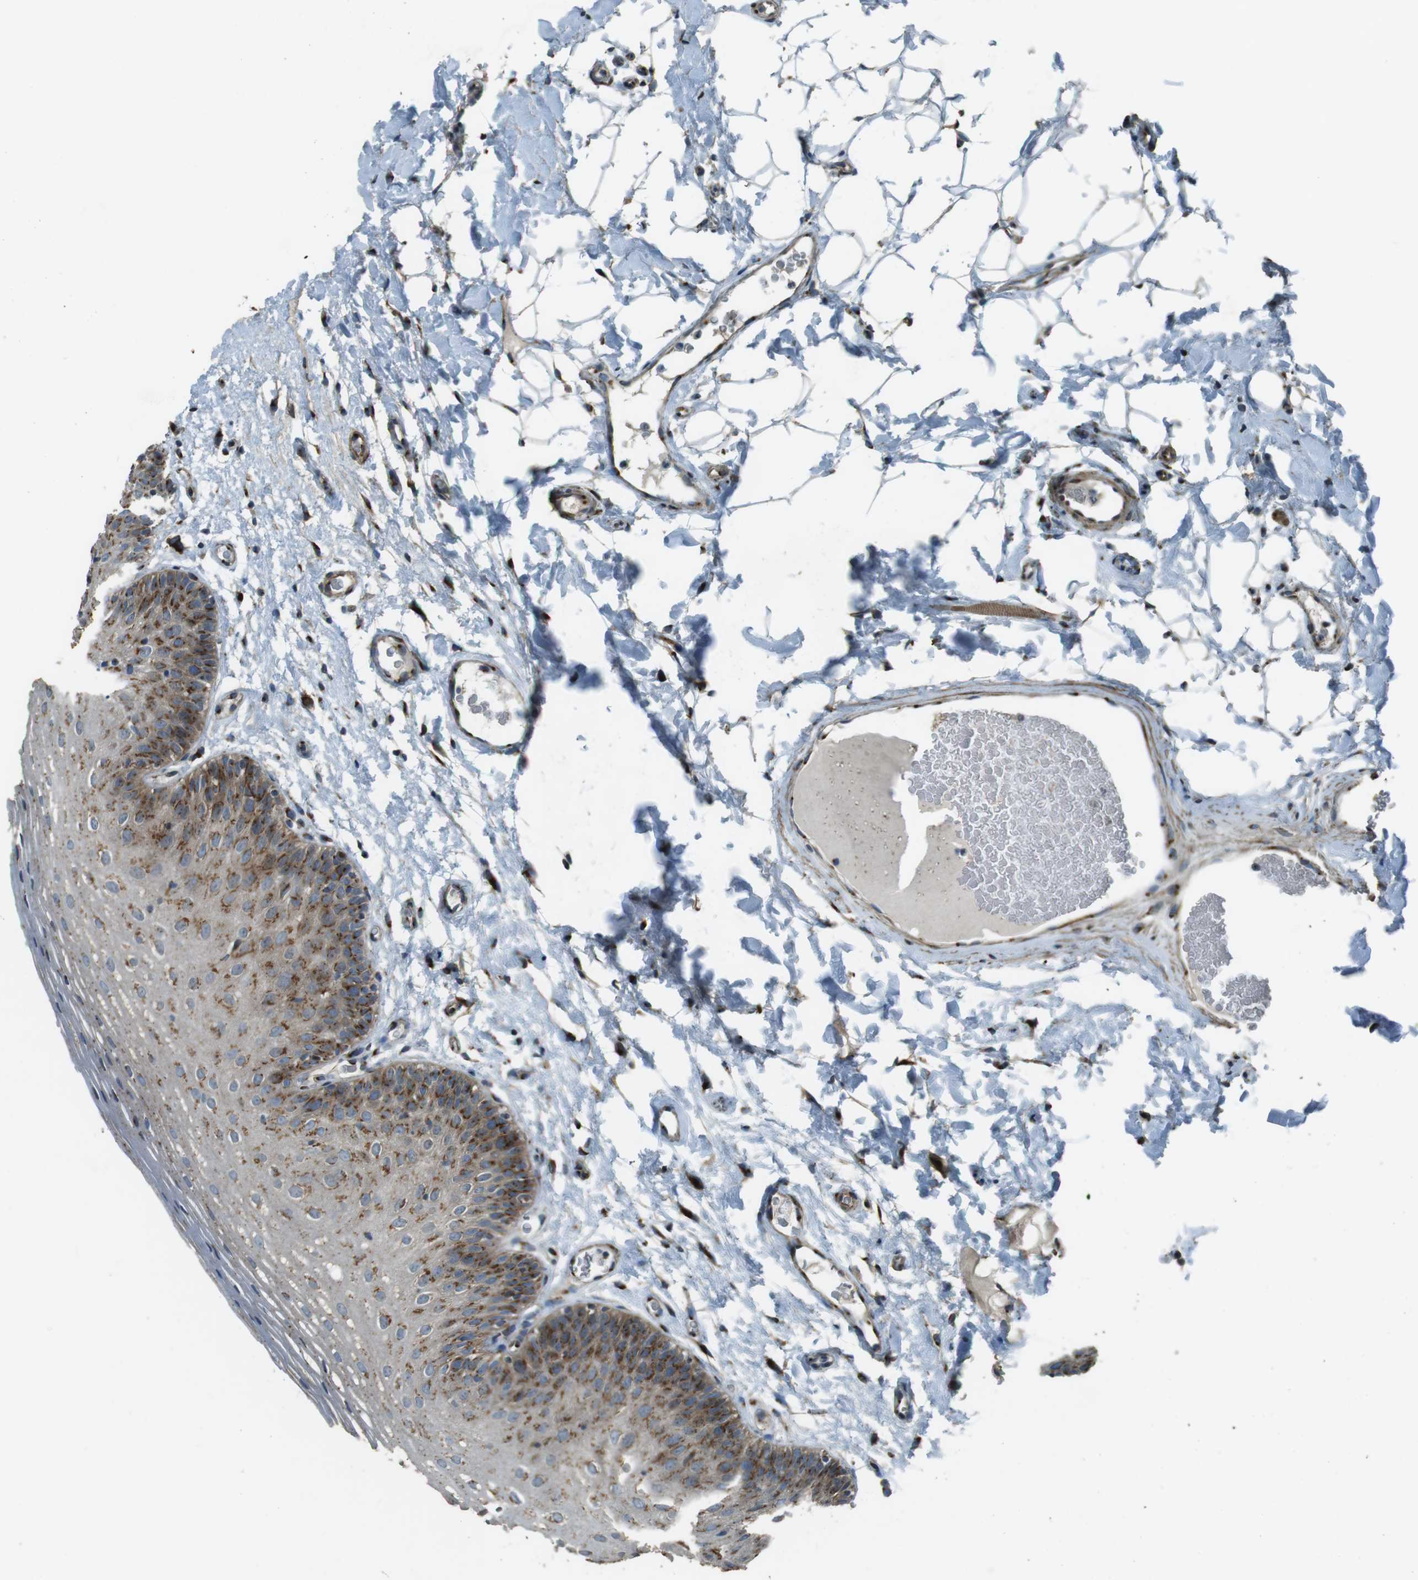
{"staining": {"intensity": "moderate", "quantity": ">75%", "location": "cytoplasmic/membranous"}, "tissue": "oral mucosa", "cell_type": "Squamous epithelial cells", "image_type": "normal", "snomed": [{"axis": "morphology", "description": "Normal tissue, NOS"}, {"axis": "morphology", "description": "Squamous cell carcinoma, NOS"}, {"axis": "topography", "description": "Skeletal muscle"}, {"axis": "topography", "description": "Oral tissue"}], "caption": "IHC staining of benign oral mucosa, which demonstrates medium levels of moderate cytoplasmic/membranous staining in about >75% of squamous epithelial cells indicating moderate cytoplasmic/membranous protein positivity. The staining was performed using DAB (3,3'-diaminobenzidine) (brown) for protein detection and nuclei were counterstained in hematoxylin (blue).", "gene": "TMEM115", "patient": {"sex": "male", "age": 71}}